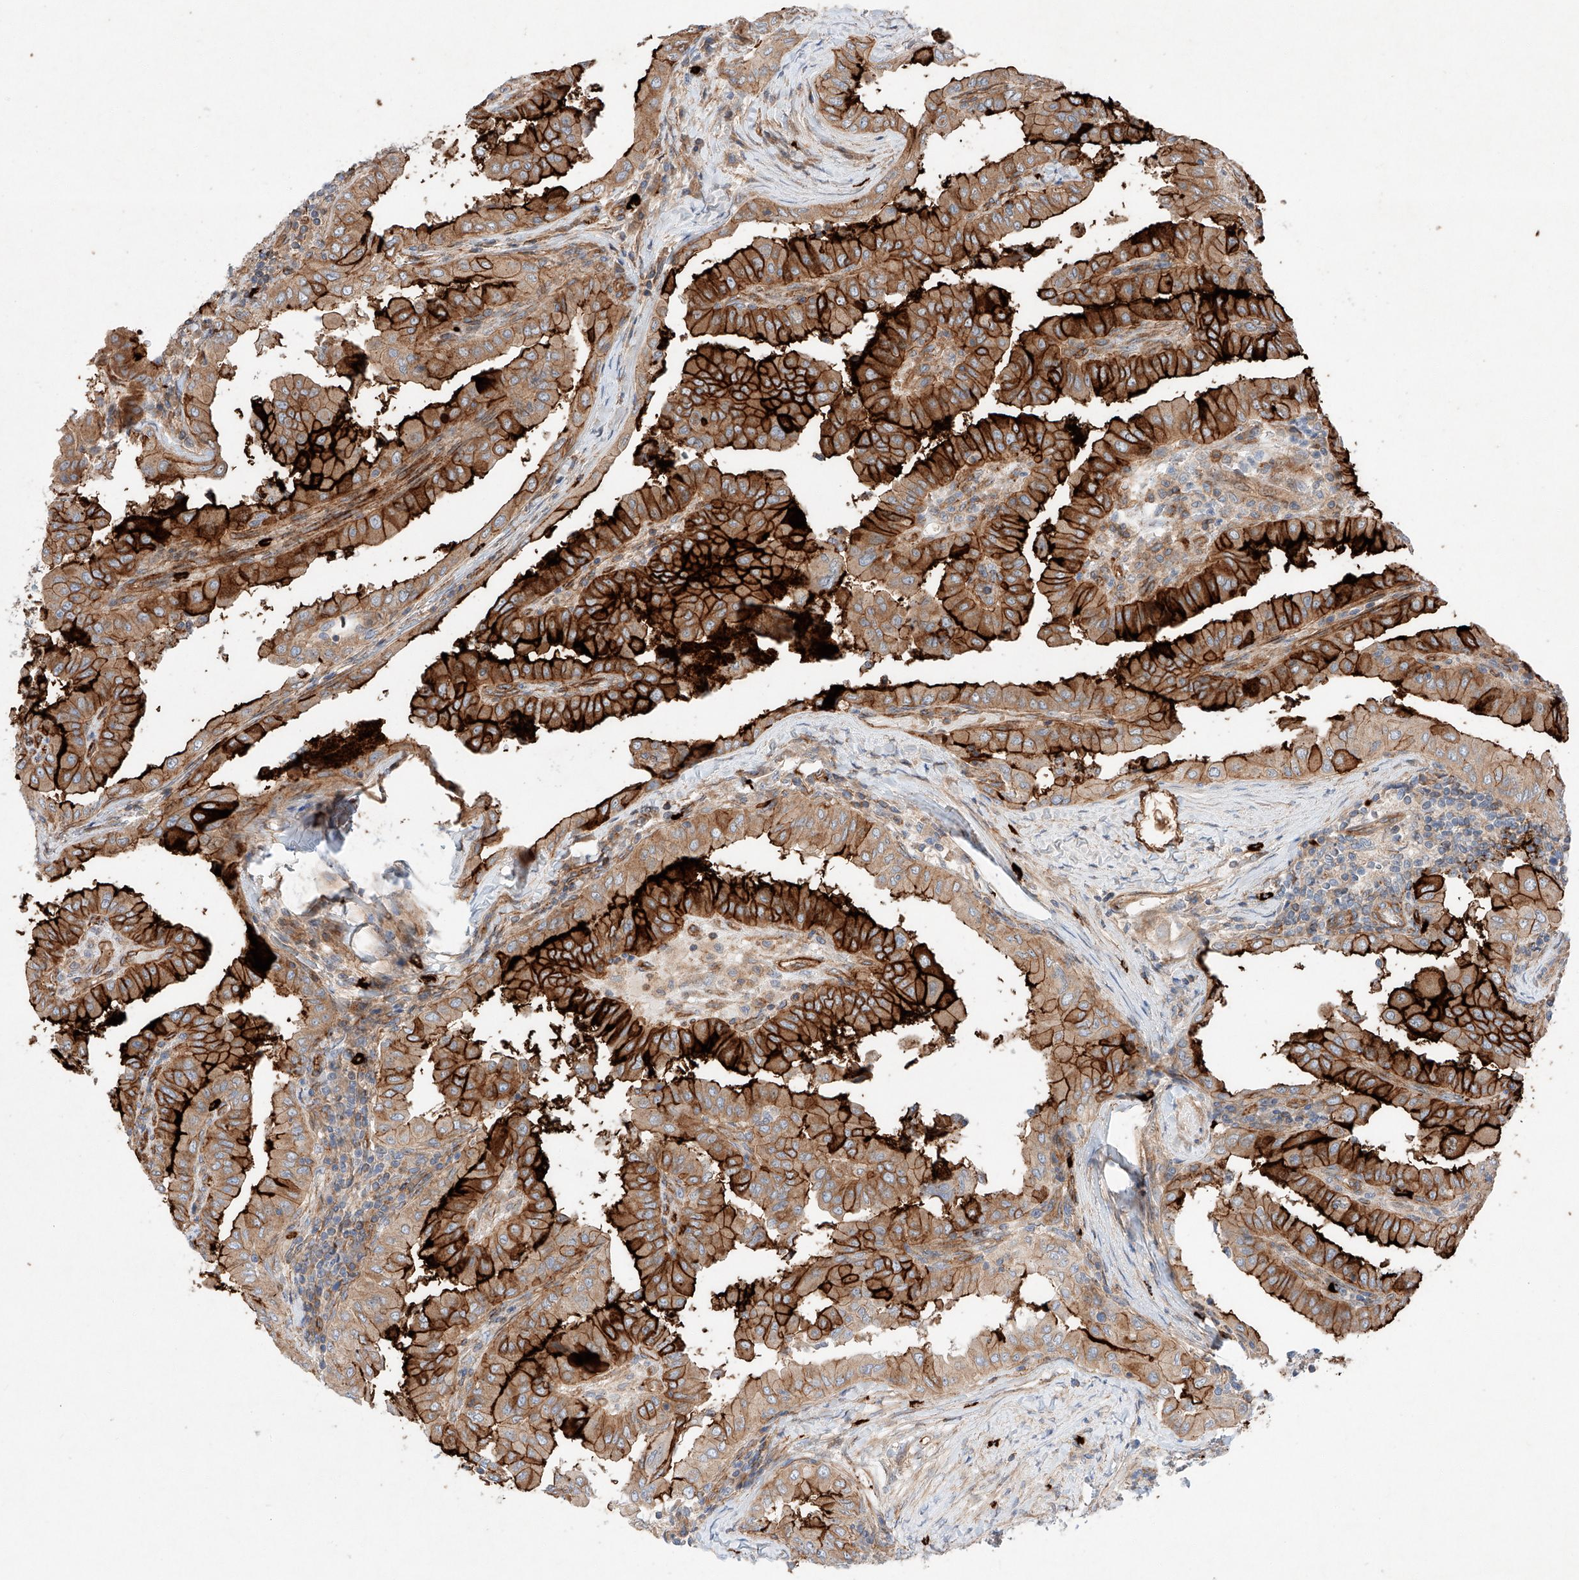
{"staining": {"intensity": "strong", "quantity": ">75%", "location": "cytoplasmic/membranous"}, "tissue": "thyroid cancer", "cell_type": "Tumor cells", "image_type": "cancer", "snomed": [{"axis": "morphology", "description": "Papillary adenocarcinoma, NOS"}, {"axis": "topography", "description": "Thyroid gland"}], "caption": "Papillary adenocarcinoma (thyroid) stained for a protein displays strong cytoplasmic/membranous positivity in tumor cells.", "gene": "MINDY4", "patient": {"sex": "male", "age": 33}}